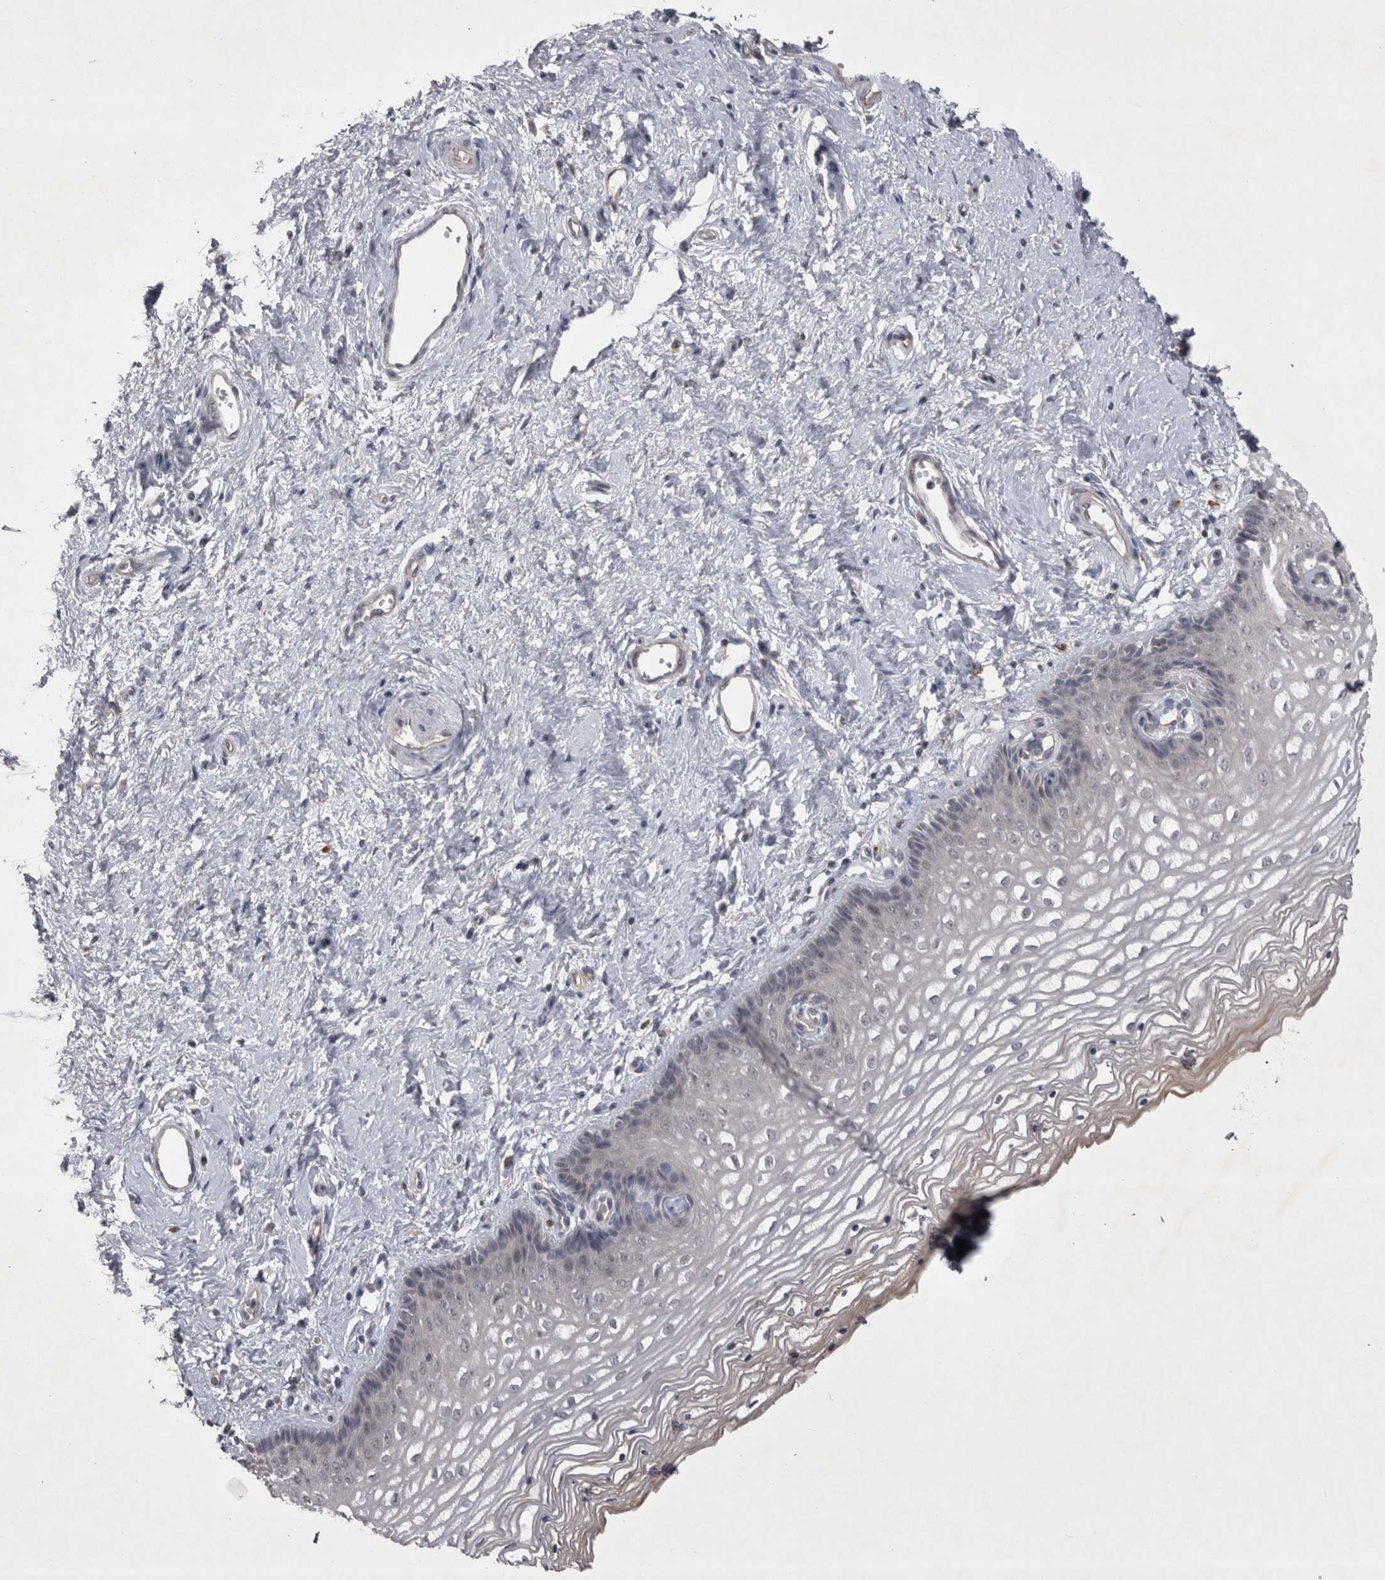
{"staining": {"intensity": "negative", "quantity": "none", "location": "none"}, "tissue": "vagina", "cell_type": "Squamous epithelial cells", "image_type": "normal", "snomed": [{"axis": "morphology", "description": "Normal tissue, NOS"}, {"axis": "topography", "description": "Vagina"}], "caption": "DAB (3,3'-diaminobenzidine) immunohistochemical staining of unremarkable vagina exhibits no significant expression in squamous epithelial cells. (DAB (3,3'-diaminobenzidine) IHC with hematoxylin counter stain).", "gene": "CTBS", "patient": {"sex": "female", "age": 46}}